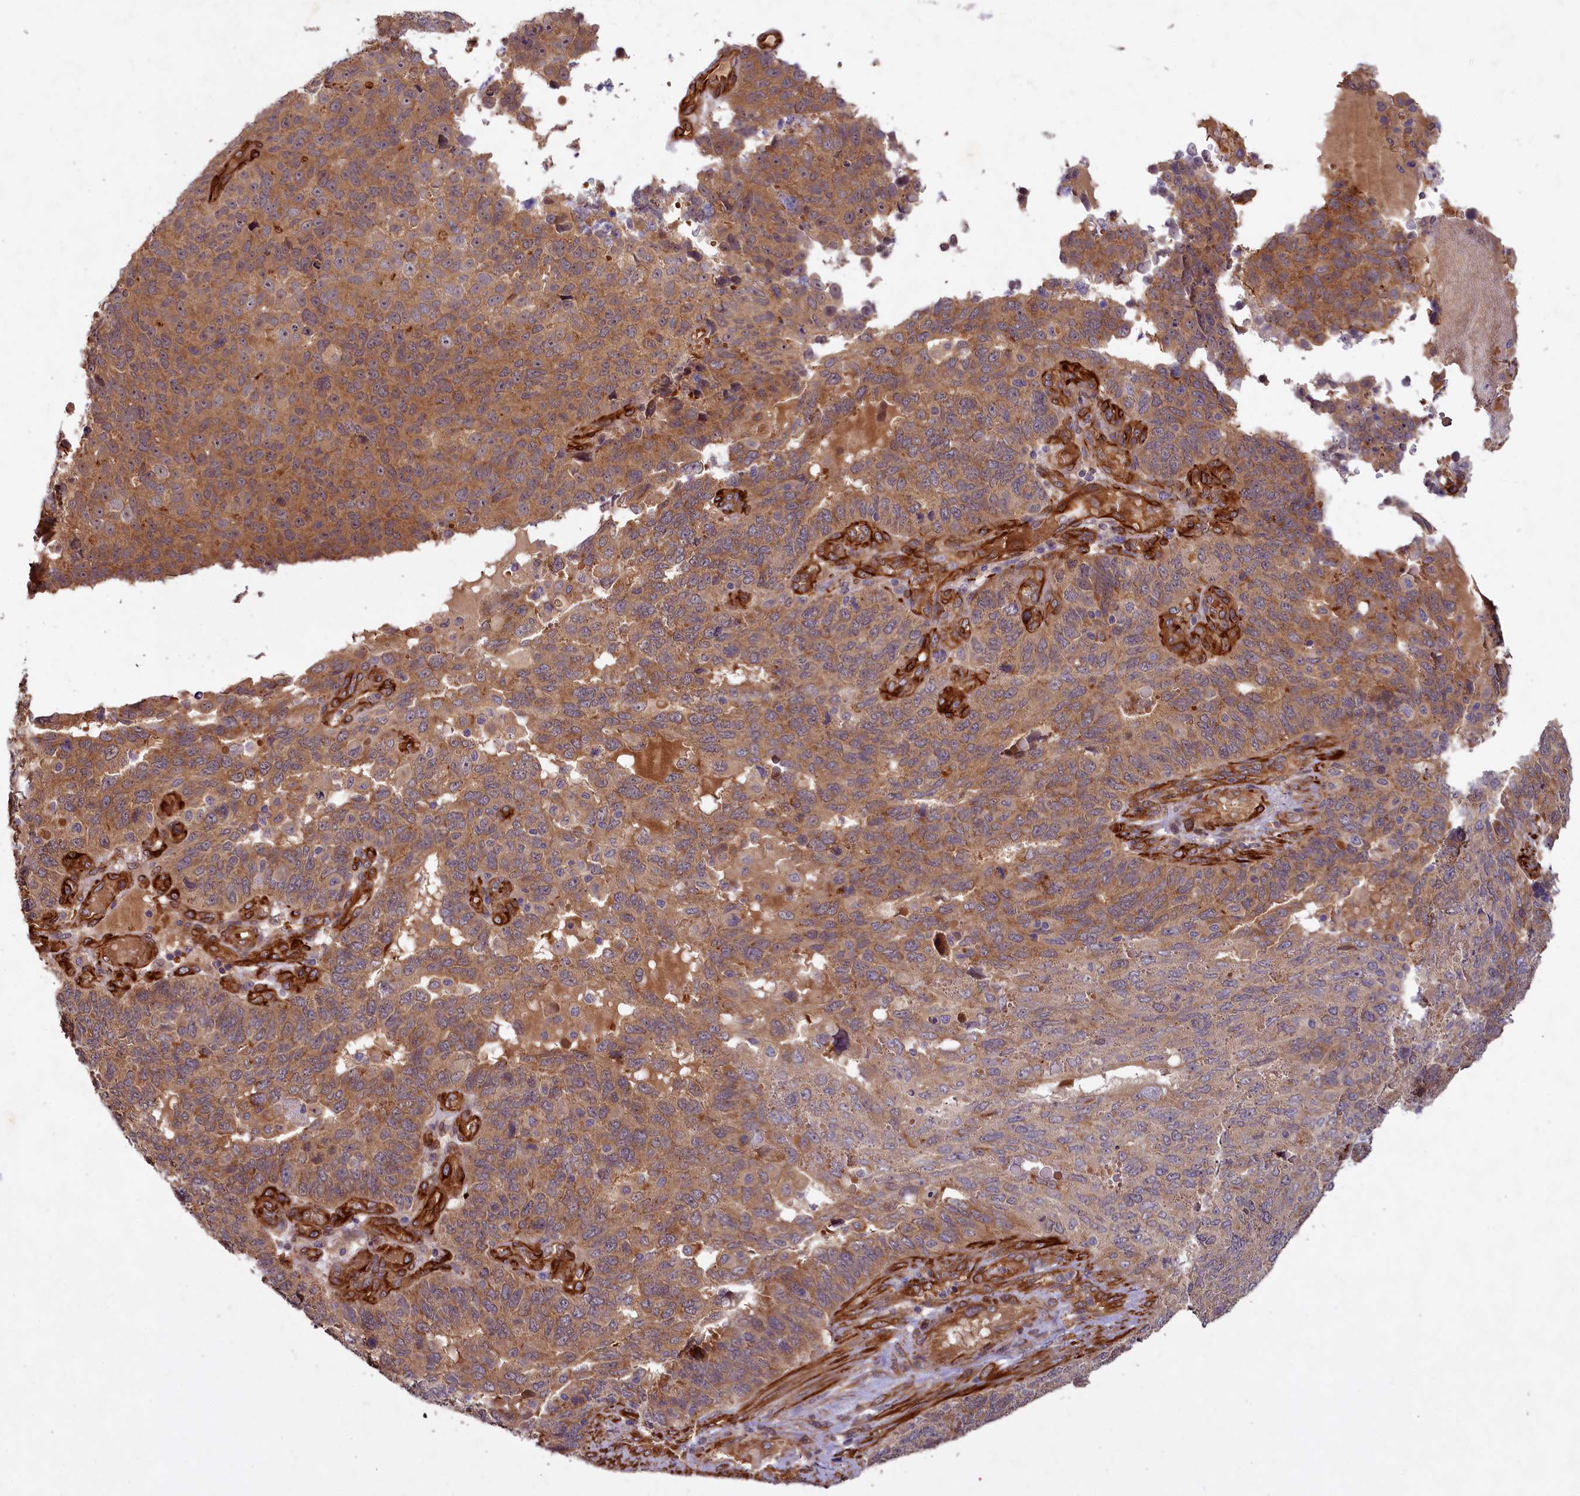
{"staining": {"intensity": "moderate", "quantity": ">75%", "location": "cytoplasmic/membranous"}, "tissue": "endometrial cancer", "cell_type": "Tumor cells", "image_type": "cancer", "snomed": [{"axis": "morphology", "description": "Adenocarcinoma, NOS"}, {"axis": "topography", "description": "Endometrium"}], "caption": "This micrograph exhibits immunohistochemistry staining of adenocarcinoma (endometrial), with medium moderate cytoplasmic/membranous positivity in approximately >75% of tumor cells.", "gene": "PKN2", "patient": {"sex": "female", "age": 66}}